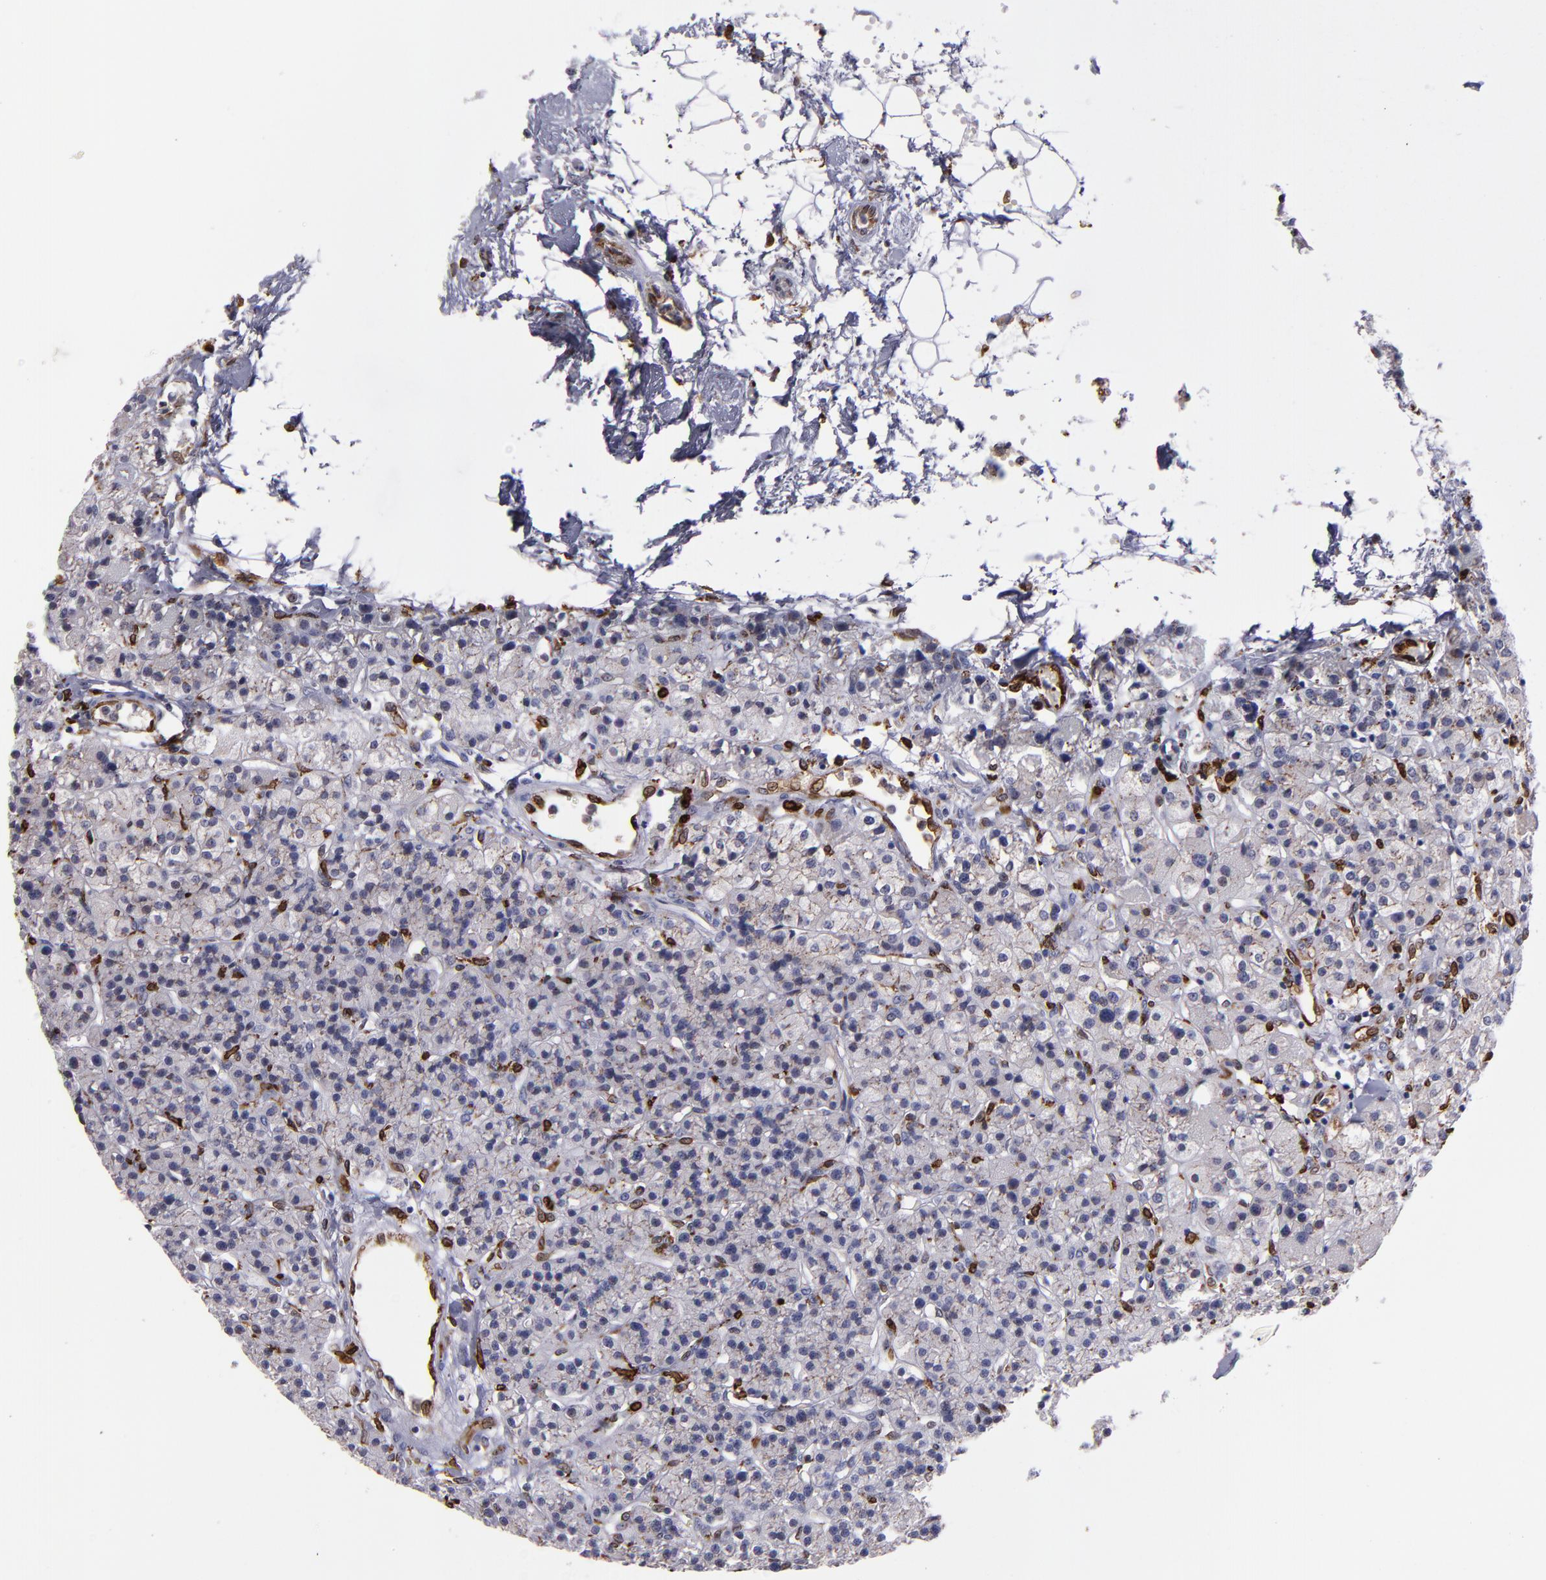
{"staining": {"intensity": "weak", "quantity": ">75%", "location": "cytoplasmic/membranous"}, "tissue": "parathyroid gland", "cell_type": "Glandular cells", "image_type": "normal", "snomed": [{"axis": "morphology", "description": "Normal tissue, NOS"}, {"axis": "topography", "description": "Parathyroid gland"}], "caption": "Weak cytoplasmic/membranous expression is appreciated in approximately >75% of glandular cells in benign parathyroid gland. (IHC, brightfield microscopy, high magnification).", "gene": "PTGS1", "patient": {"sex": "female", "age": 58}}